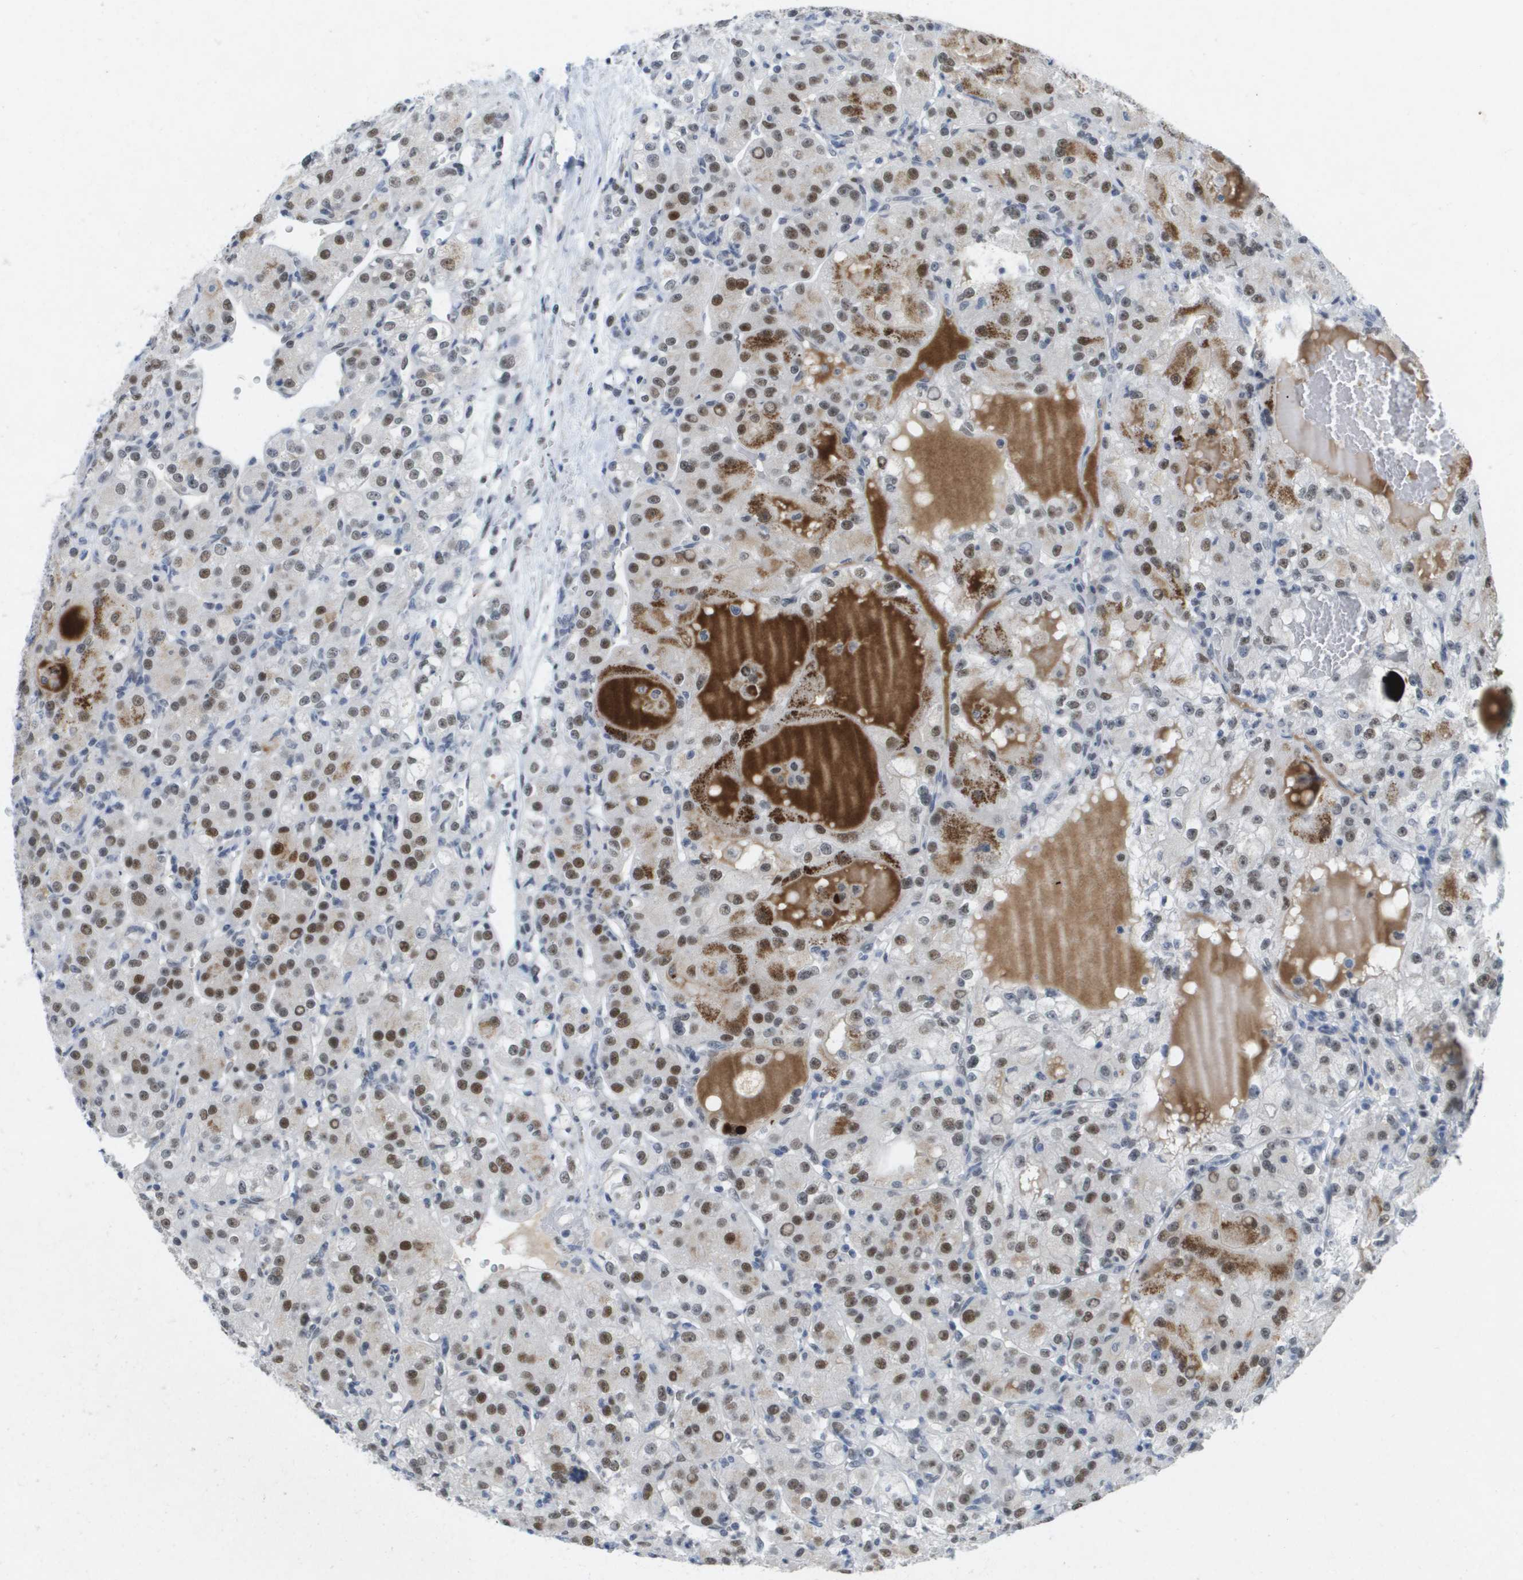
{"staining": {"intensity": "moderate", "quantity": ">75%", "location": "nuclear"}, "tissue": "renal cancer", "cell_type": "Tumor cells", "image_type": "cancer", "snomed": [{"axis": "morphology", "description": "Normal tissue, NOS"}, {"axis": "morphology", "description": "Adenocarcinoma, NOS"}, {"axis": "topography", "description": "Kidney"}], "caption": "Immunohistochemical staining of human renal cancer shows medium levels of moderate nuclear expression in about >75% of tumor cells.", "gene": "TP53RK", "patient": {"sex": "male", "age": 61}}